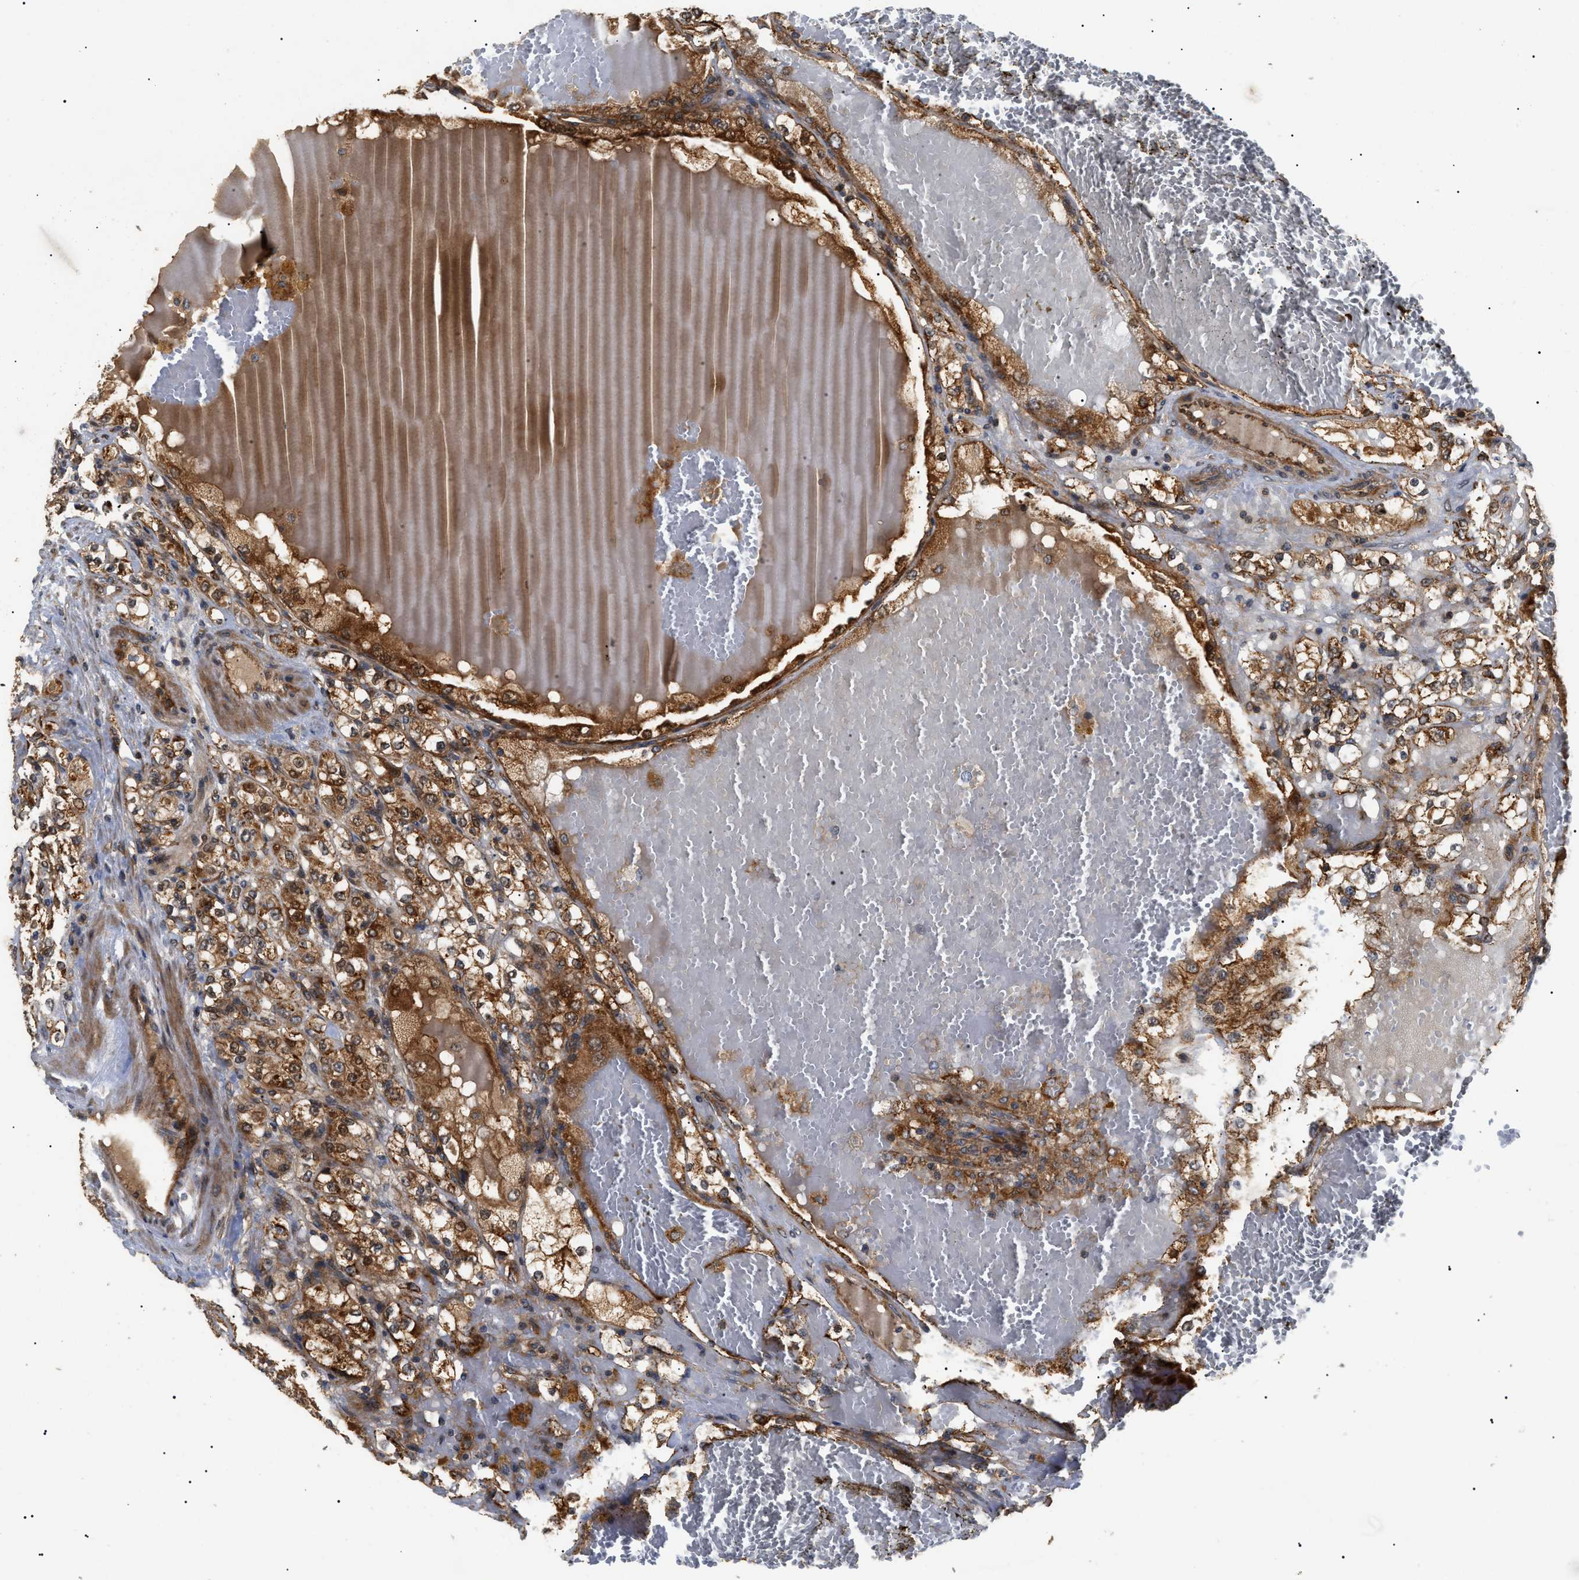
{"staining": {"intensity": "moderate", "quantity": ">75%", "location": "cytoplasmic/membranous,nuclear"}, "tissue": "renal cancer", "cell_type": "Tumor cells", "image_type": "cancer", "snomed": [{"axis": "morphology", "description": "Normal tissue, NOS"}, {"axis": "morphology", "description": "Adenocarcinoma, NOS"}, {"axis": "topography", "description": "Kidney"}], "caption": "Moderate cytoplasmic/membranous and nuclear staining is seen in about >75% of tumor cells in renal cancer. The staining is performed using DAB (3,3'-diaminobenzidine) brown chromogen to label protein expression. The nuclei are counter-stained blue using hematoxylin.", "gene": "ASTL", "patient": {"sex": "male", "age": 61}}